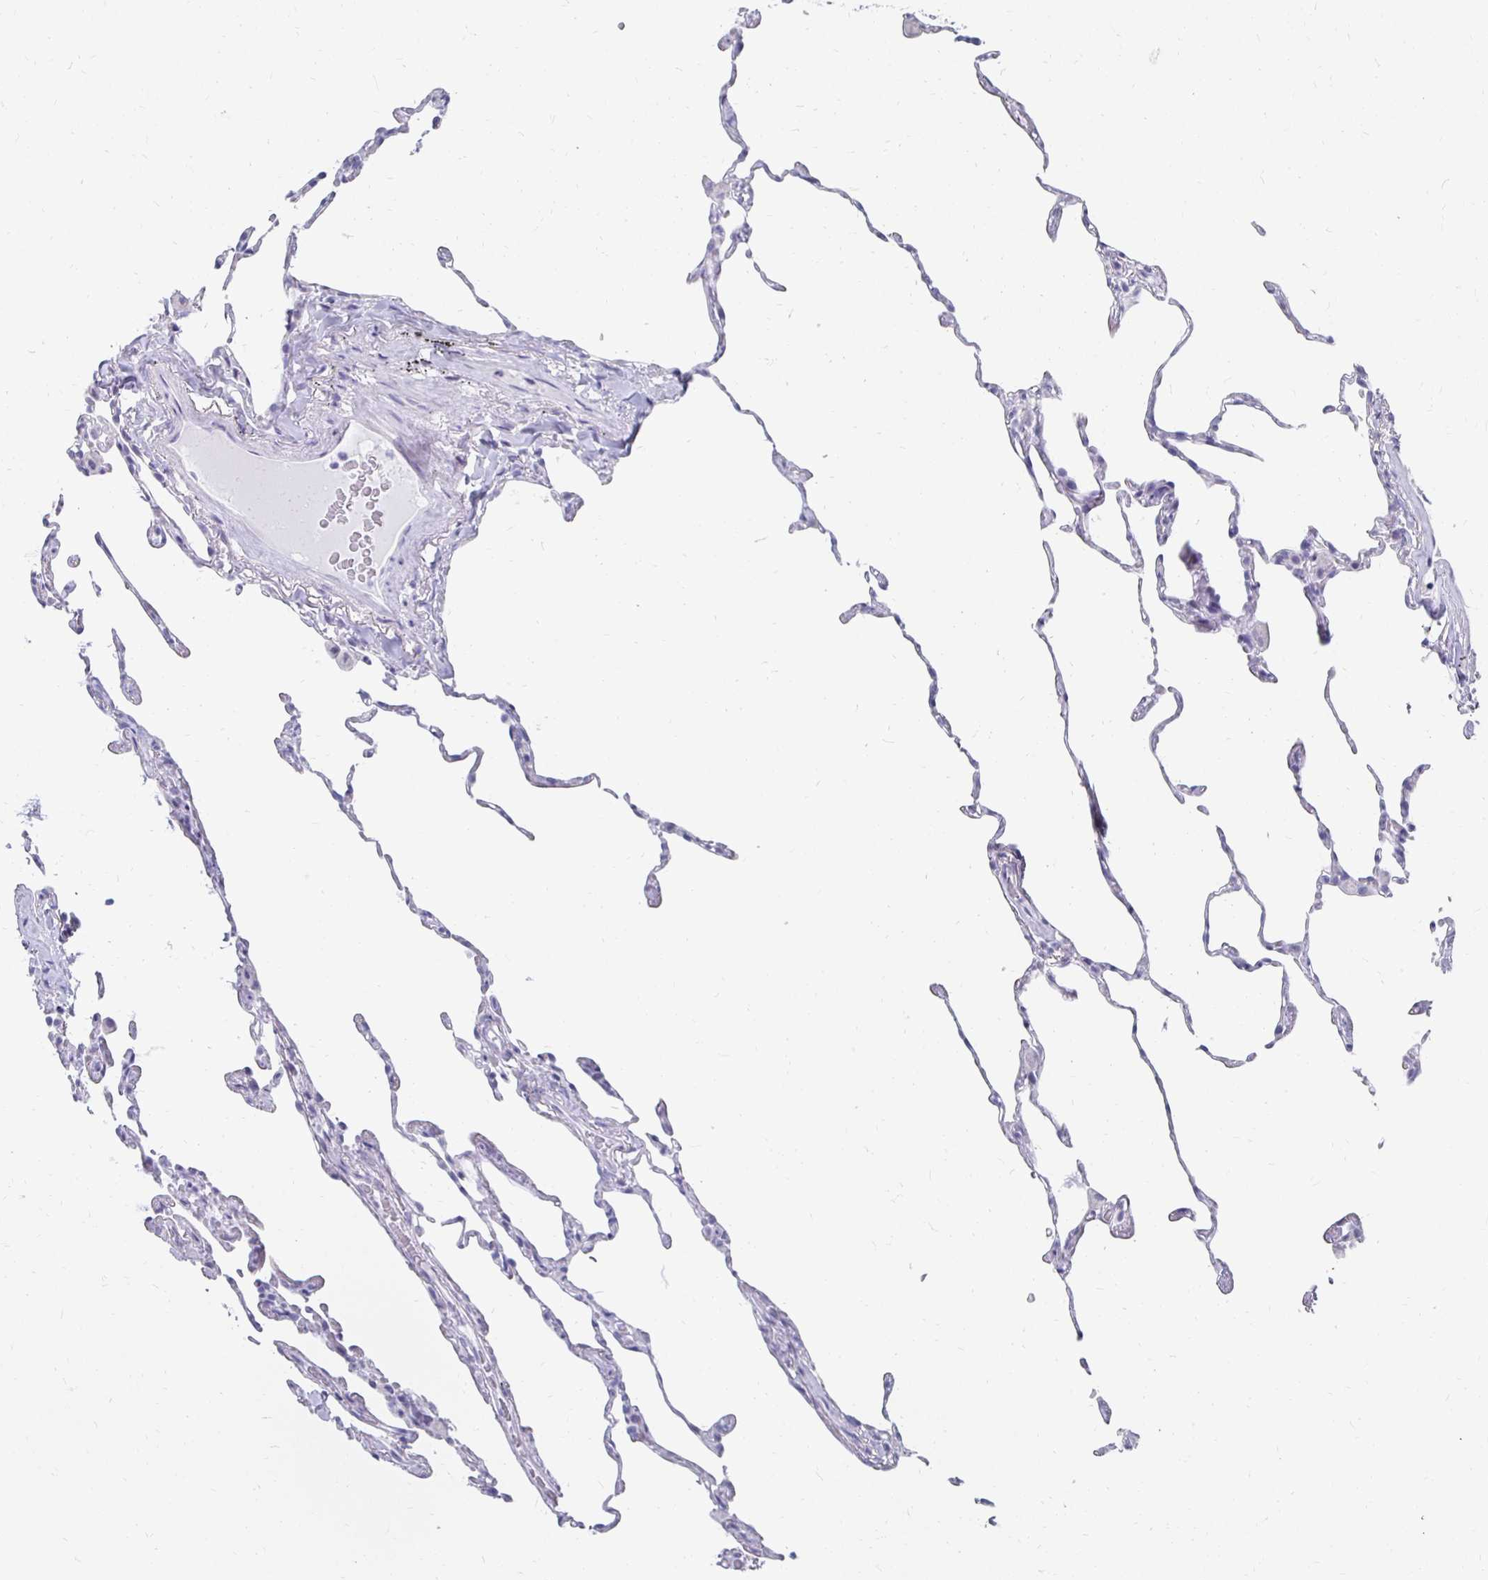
{"staining": {"intensity": "negative", "quantity": "none", "location": "none"}, "tissue": "lung", "cell_type": "Alveolar cells", "image_type": "normal", "snomed": [{"axis": "morphology", "description": "Normal tissue, NOS"}, {"axis": "topography", "description": "Lung"}], "caption": "Immunohistochemical staining of benign lung reveals no significant expression in alveolar cells.", "gene": "SYCP3", "patient": {"sex": "female", "age": 57}}